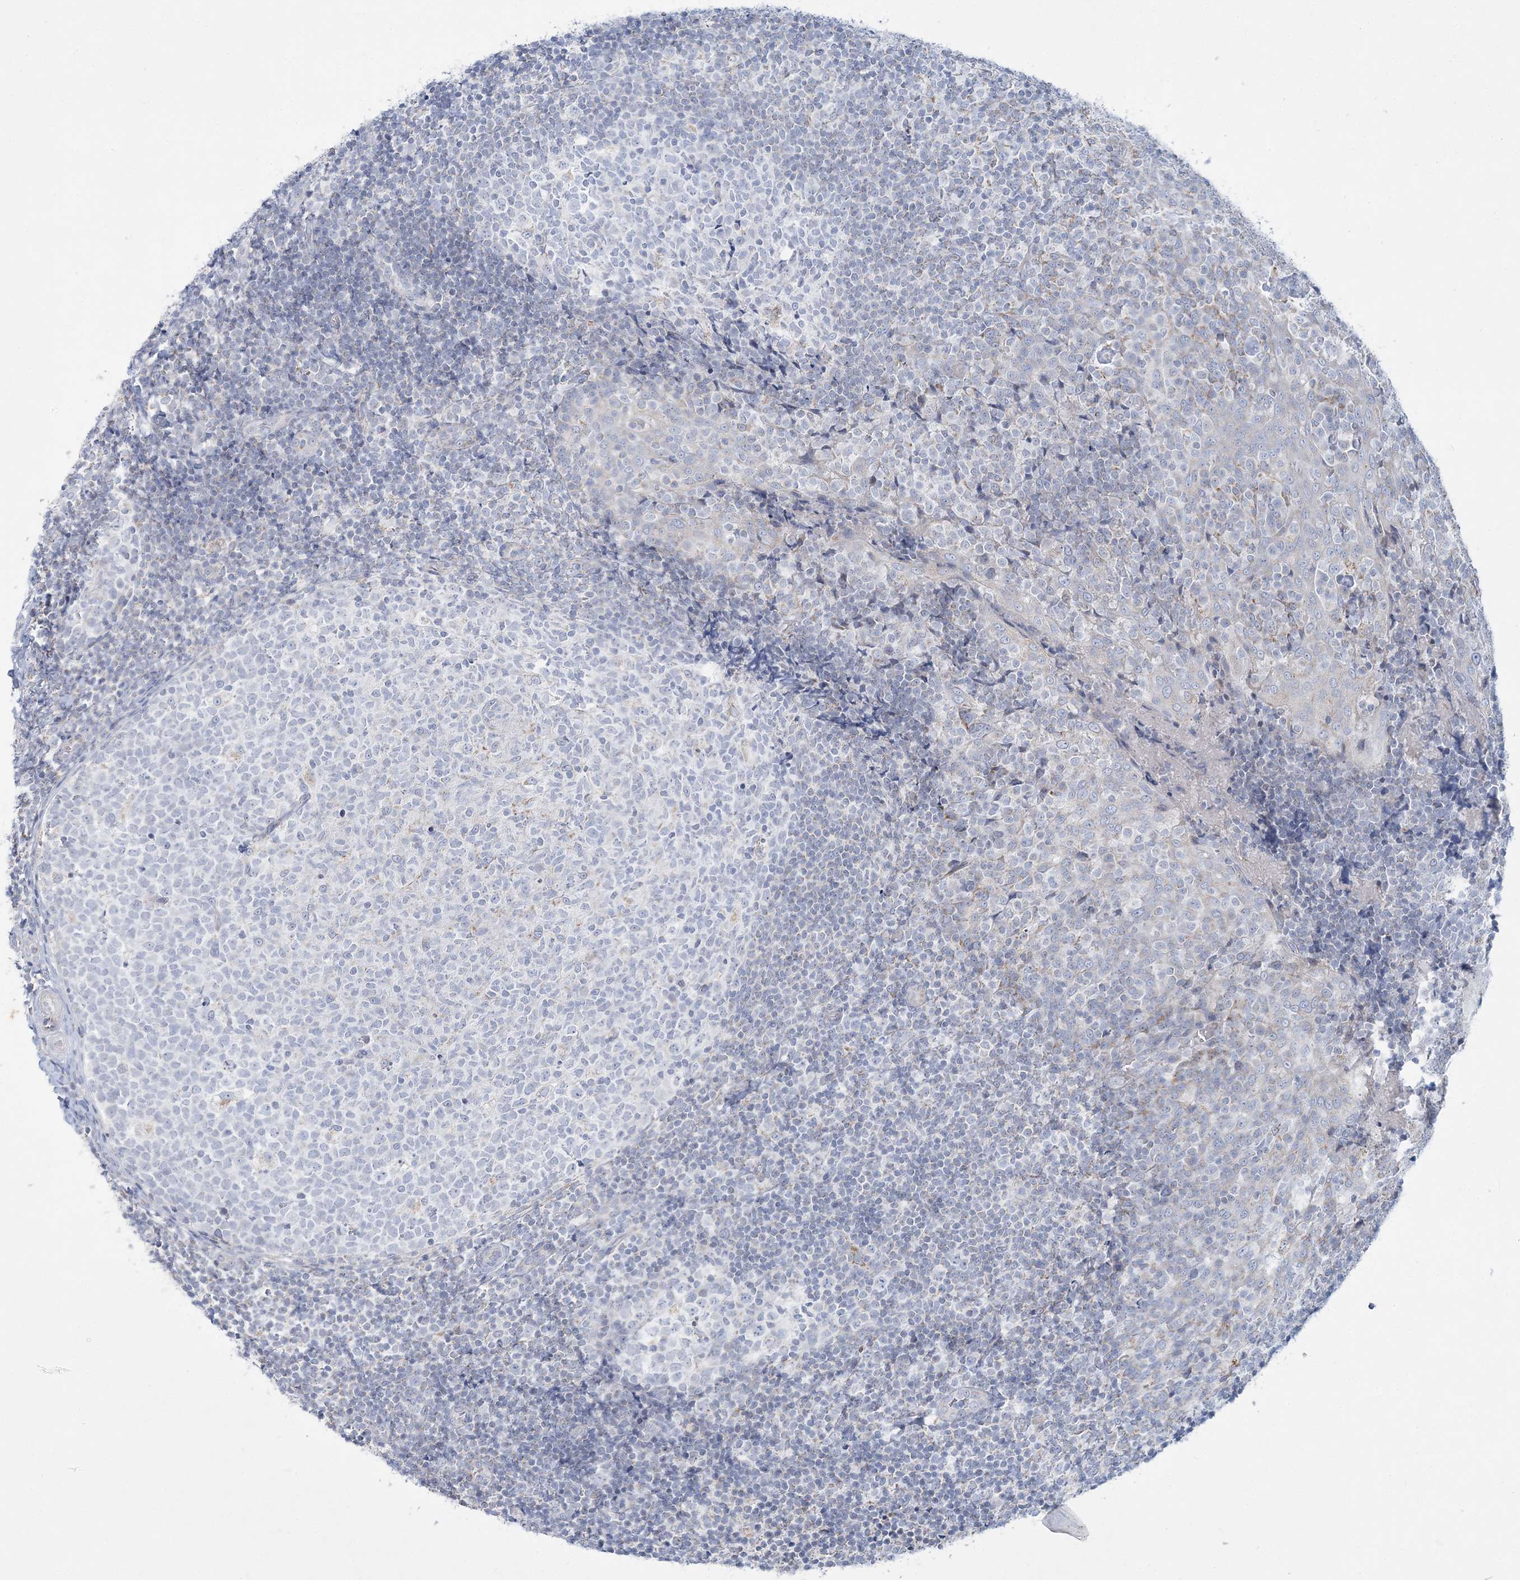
{"staining": {"intensity": "negative", "quantity": "none", "location": "none"}, "tissue": "tonsil", "cell_type": "Germinal center cells", "image_type": "normal", "snomed": [{"axis": "morphology", "description": "Normal tissue, NOS"}, {"axis": "topography", "description": "Tonsil"}], "caption": "Germinal center cells show no significant positivity in unremarkable tonsil. Nuclei are stained in blue.", "gene": "TBC1D7", "patient": {"sex": "female", "age": 19}}